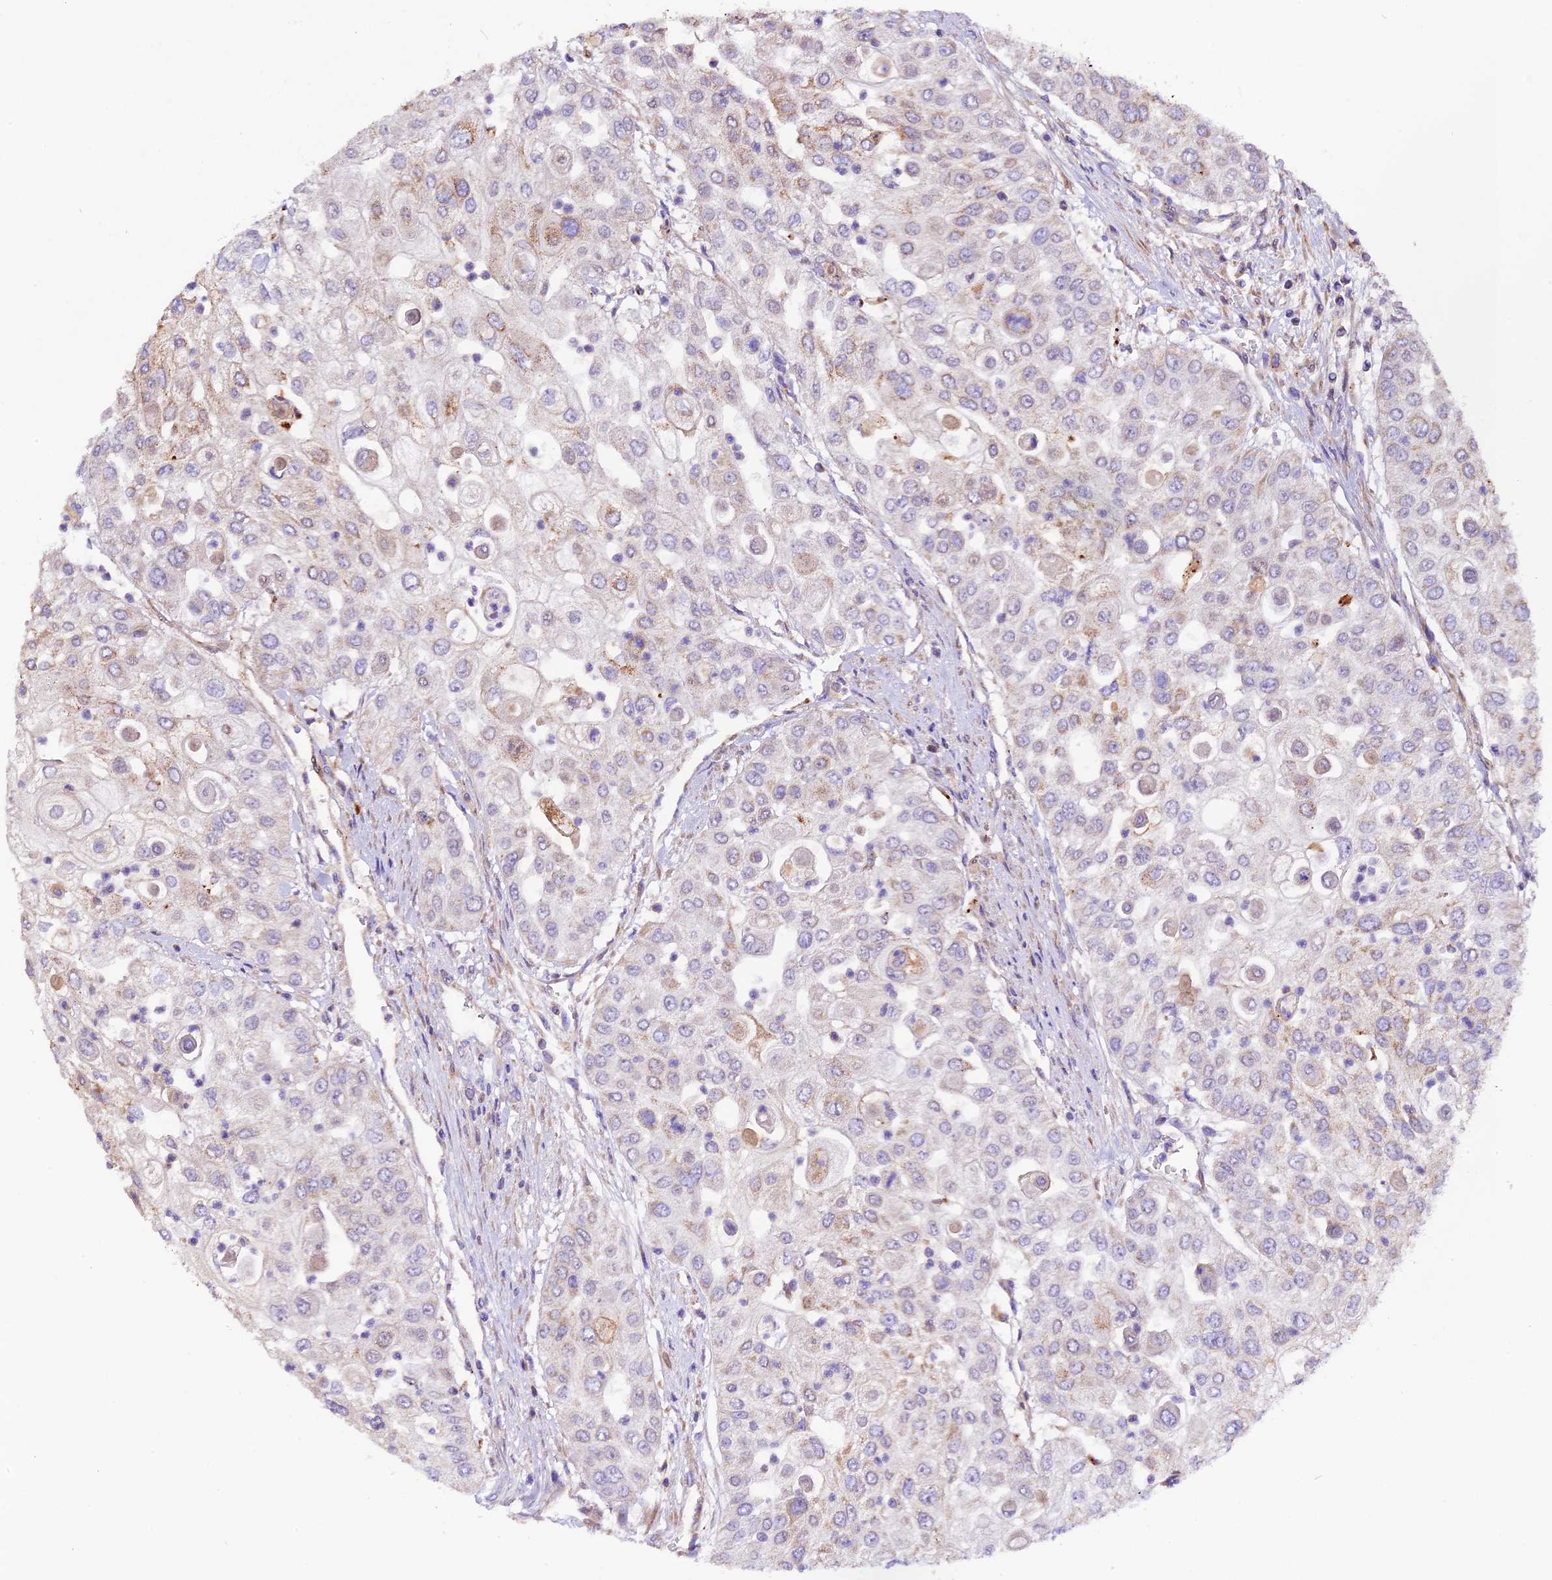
{"staining": {"intensity": "weak", "quantity": "<25%", "location": "cytoplasmic/membranous"}, "tissue": "urothelial cancer", "cell_type": "Tumor cells", "image_type": "cancer", "snomed": [{"axis": "morphology", "description": "Urothelial carcinoma, High grade"}, {"axis": "topography", "description": "Urinary bladder"}], "caption": "This is an immunohistochemistry (IHC) histopathology image of urothelial cancer. There is no expression in tumor cells.", "gene": "METTL22", "patient": {"sex": "female", "age": 79}}